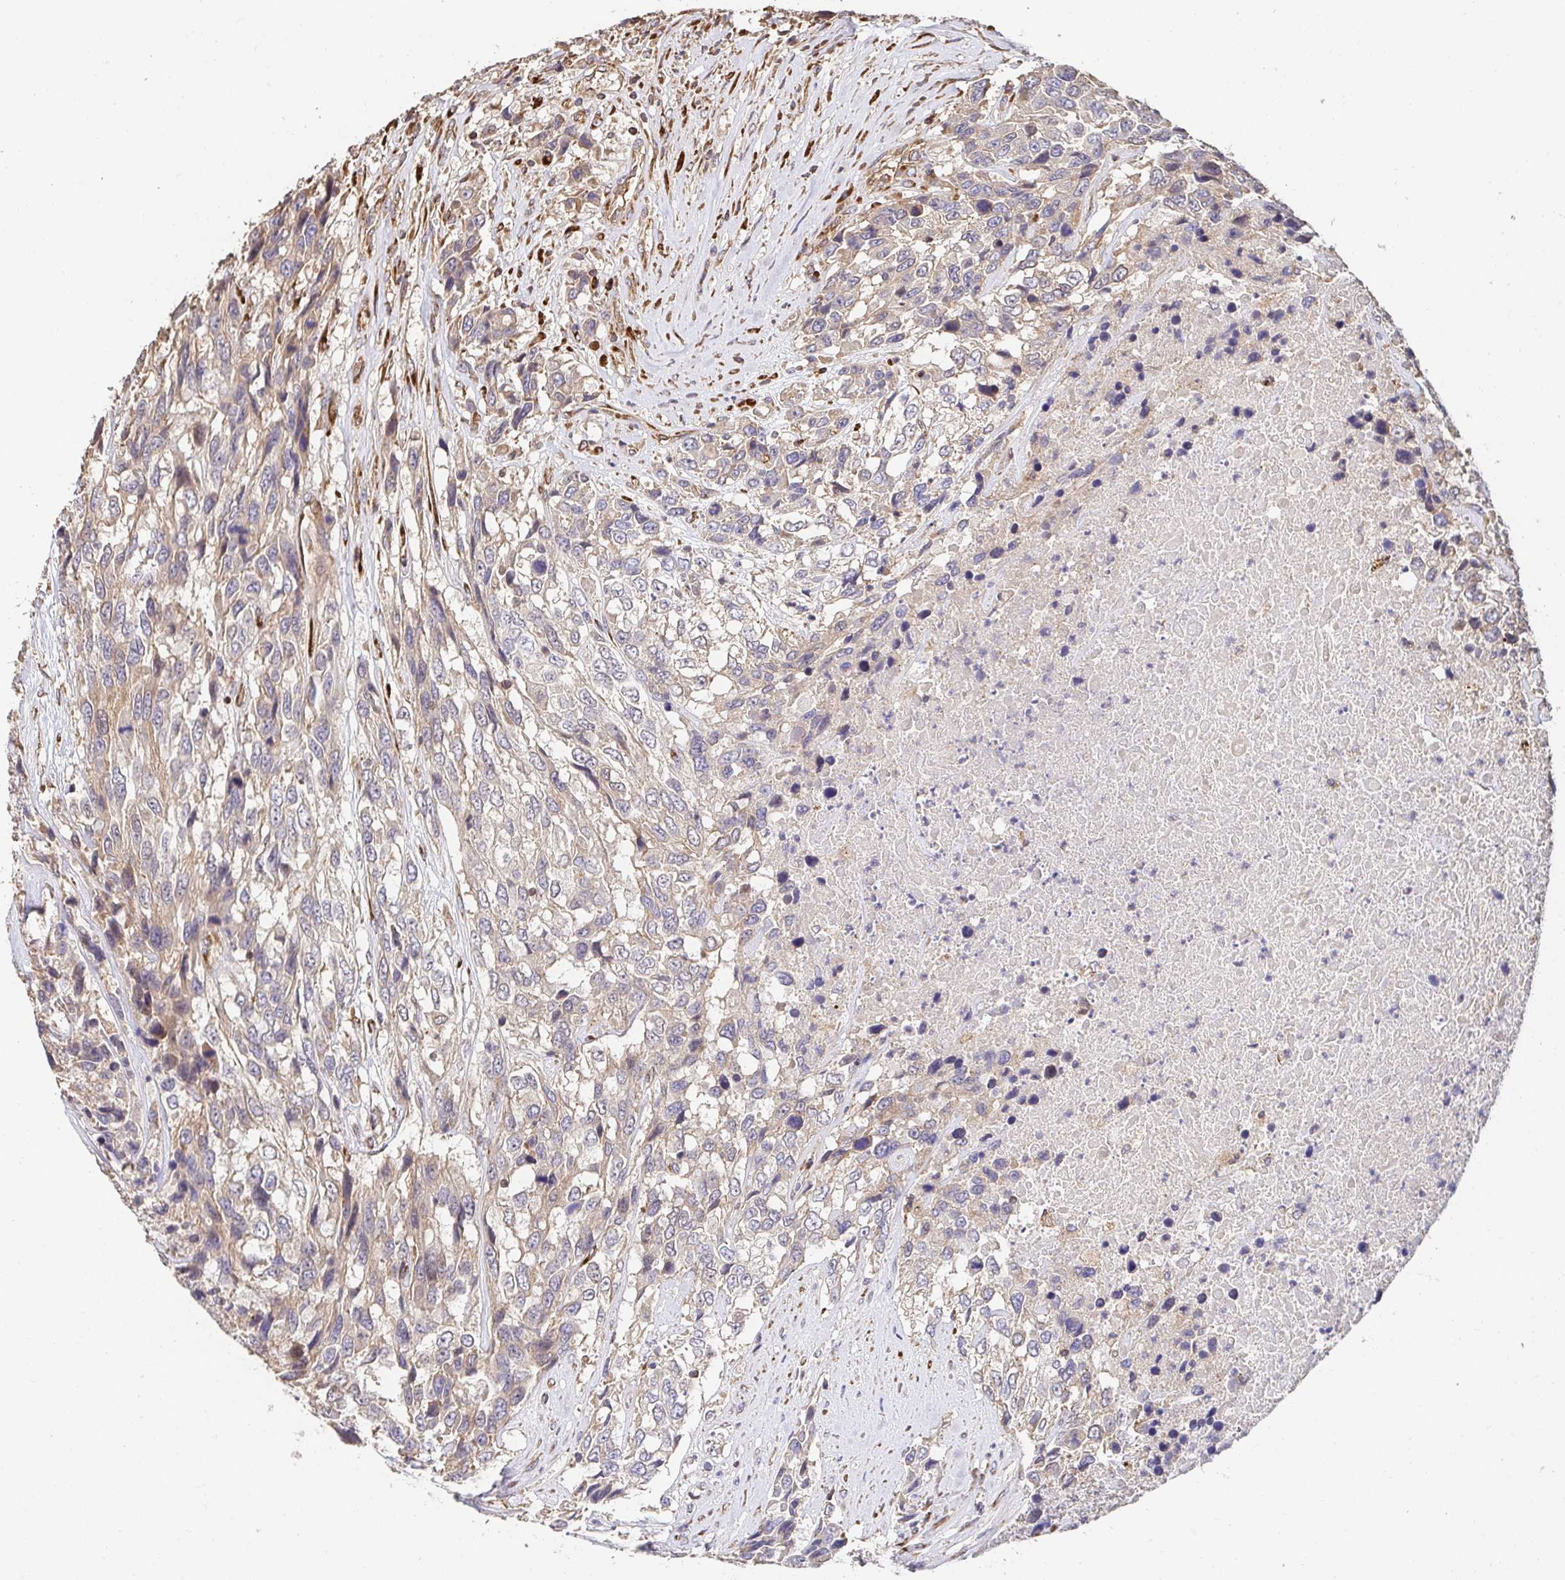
{"staining": {"intensity": "weak", "quantity": "<25%", "location": "cytoplasmic/membranous"}, "tissue": "urothelial cancer", "cell_type": "Tumor cells", "image_type": "cancer", "snomed": [{"axis": "morphology", "description": "Urothelial carcinoma, High grade"}, {"axis": "topography", "description": "Urinary bladder"}], "caption": "A micrograph of human urothelial carcinoma (high-grade) is negative for staining in tumor cells. (IHC, brightfield microscopy, high magnification).", "gene": "APBB1", "patient": {"sex": "female", "age": 70}}